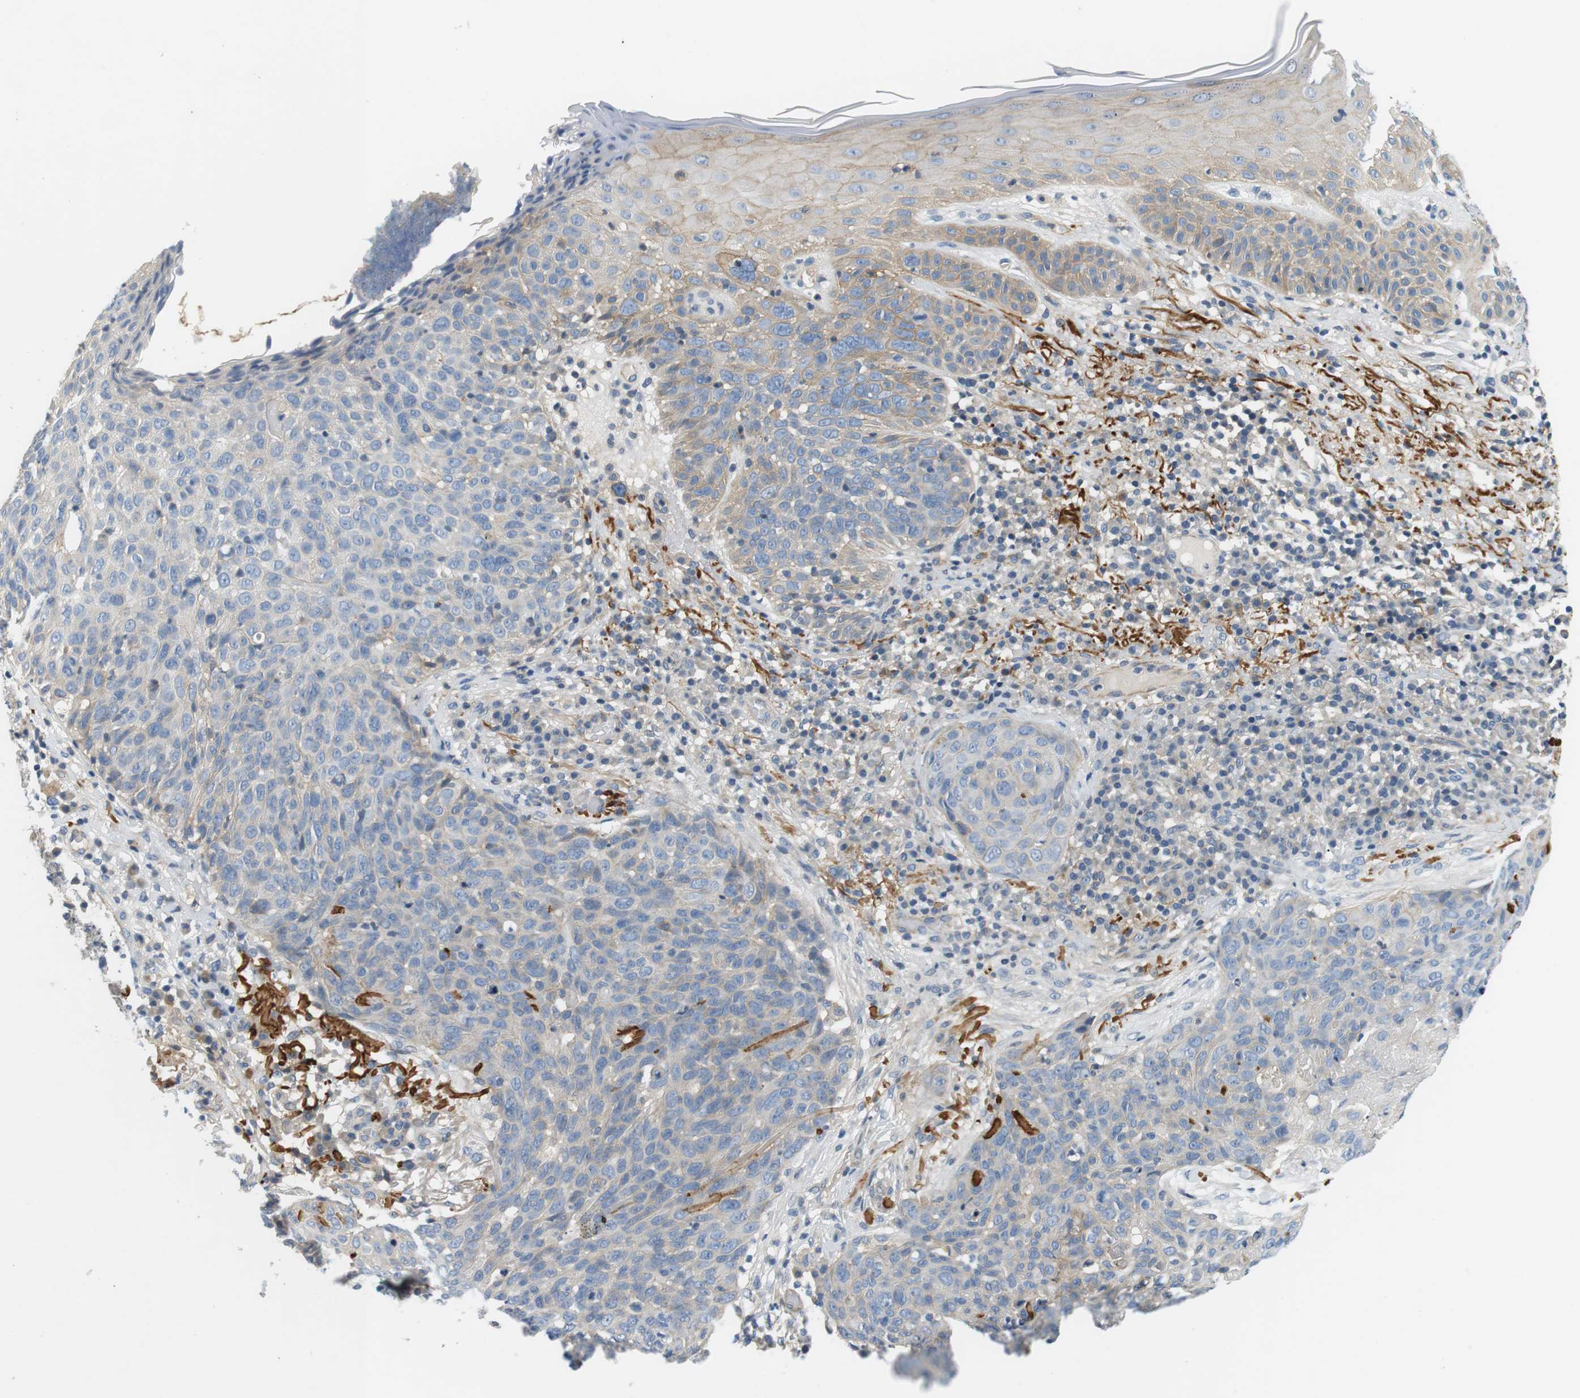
{"staining": {"intensity": "negative", "quantity": "none", "location": "none"}, "tissue": "skin cancer", "cell_type": "Tumor cells", "image_type": "cancer", "snomed": [{"axis": "morphology", "description": "Squamous cell carcinoma in situ, NOS"}, {"axis": "morphology", "description": "Squamous cell carcinoma, NOS"}, {"axis": "topography", "description": "Skin"}], "caption": "Tumor cells are negative for brown protein staining in squamous cell carcinoma (skin). (Brightfield microscopy of DAB (3,3'-diaminobenzidine) IHC at high magnification).", "gene": "SLC30A1", "patient": {"sex": "male", "age": 93}}